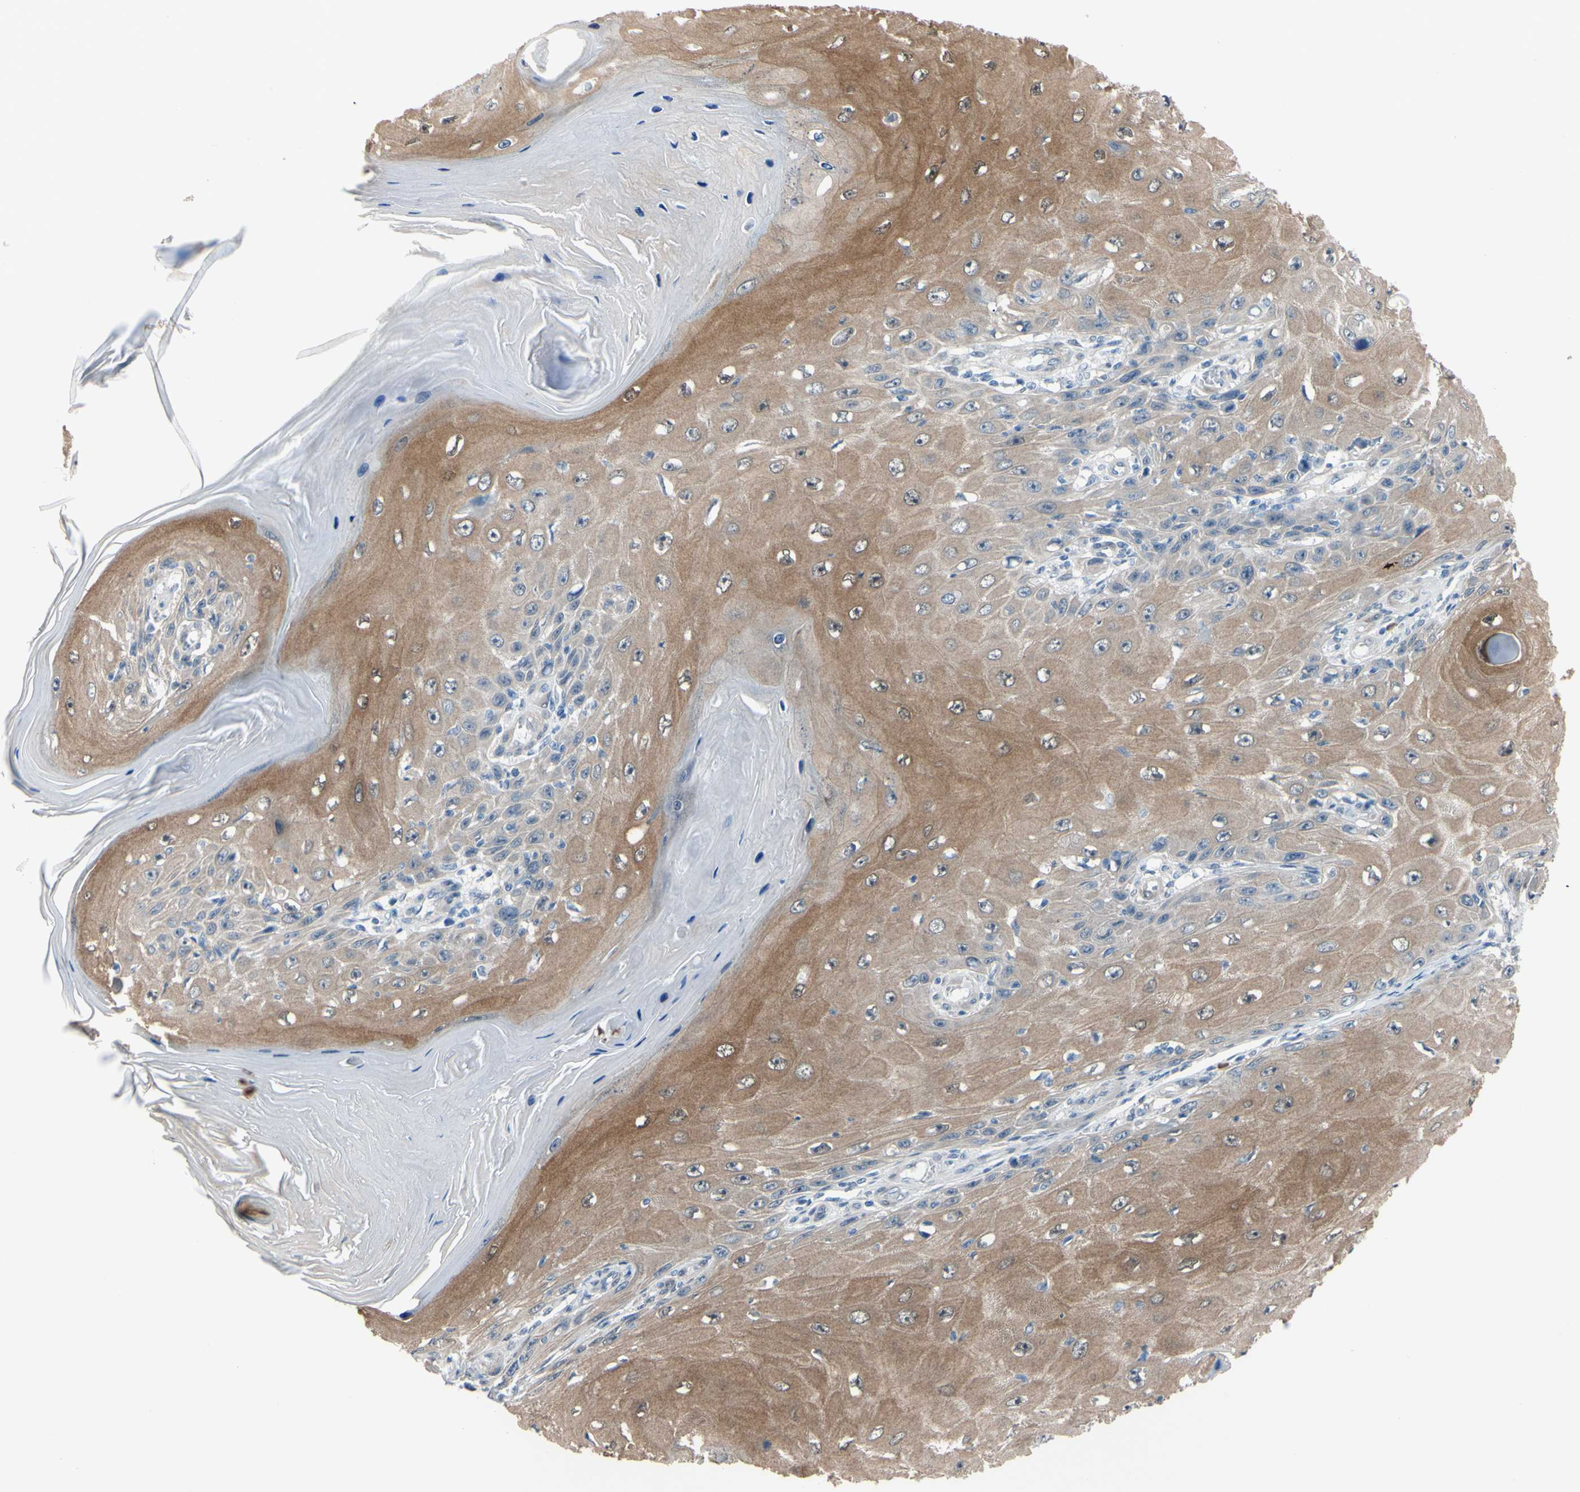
{"staining": {"intensity": "moderate", "quantity": ">75%", "location": "cytoplasmic/membranous,nuclear"}, "tissue": "skin cancer", "cell_type": "Tumor cells", "image_type": "cancer", "snomed": [{"axis": "morphology", "description": "Squamous cell carcinoma, NOS"}, {"axis": "topography", "description": "Skin"}], "caption": "Human squamous cell carcinoma (skin) stained with a protein marker shows moderate staining in tumor cells.", "gene": "NOL3", "patient": {"sex": "female", "age": 73}}